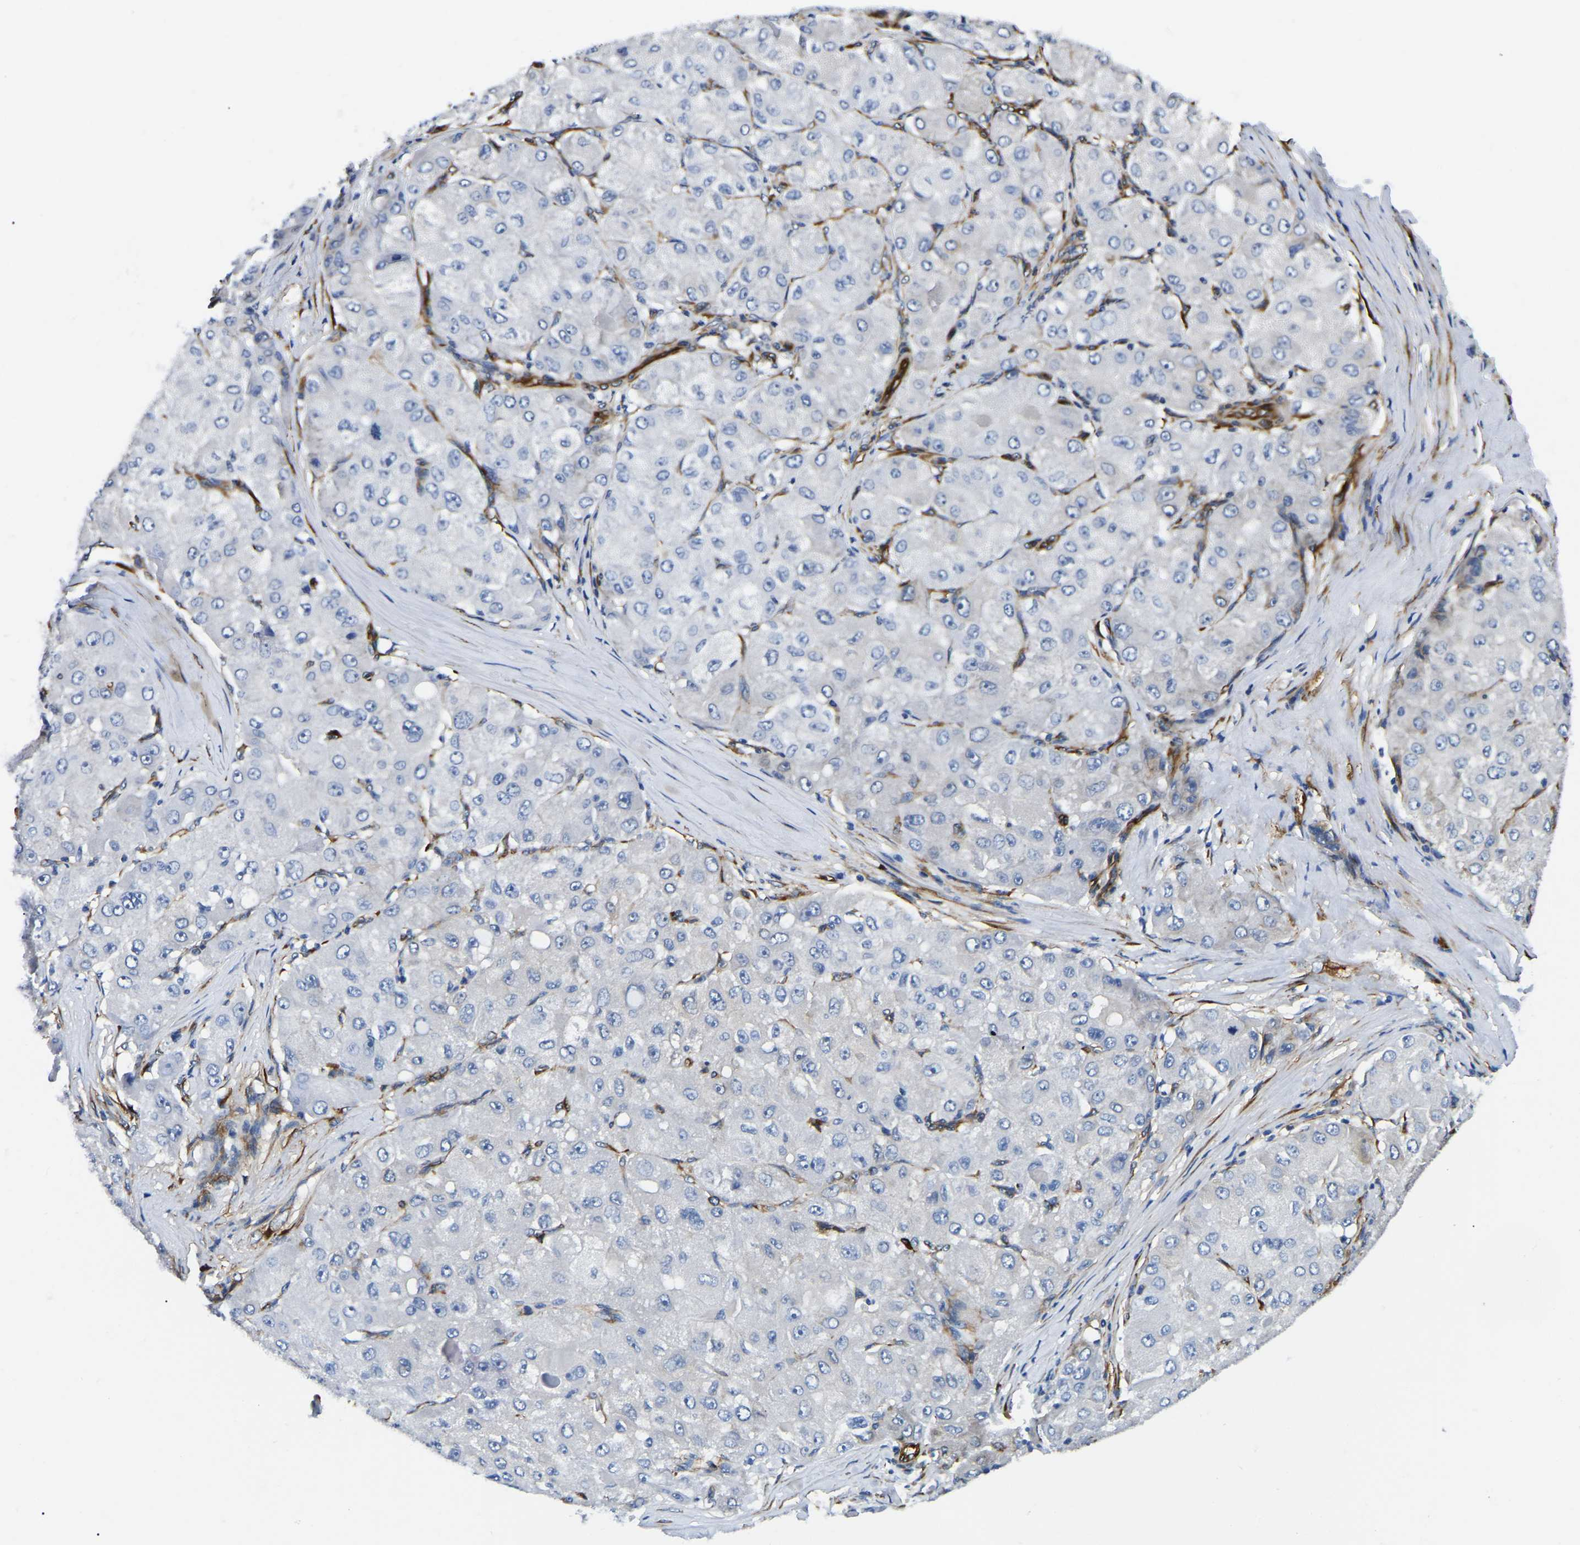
{"staining": {"intensity": "negative", "quantity": "none", "location": "none"}, "tissue": "liver cancer", "cell_type": "Tumor cells", "image_type": "cancer", "snomed": [{"axis": "morphology", "description": "Carcinoma, Hepatocellular, NOS"}, {"axis": "topography", "description": "Liver"}], "caption": "Liver hepatocellular carcinoma was stained to show a protein in brown. There is no significant positivity in tumor cells. (IHC, brightfield microscopy, high magnification).", "gene": "DUSP8", "patient": {"sex": "male", "age": 80}}